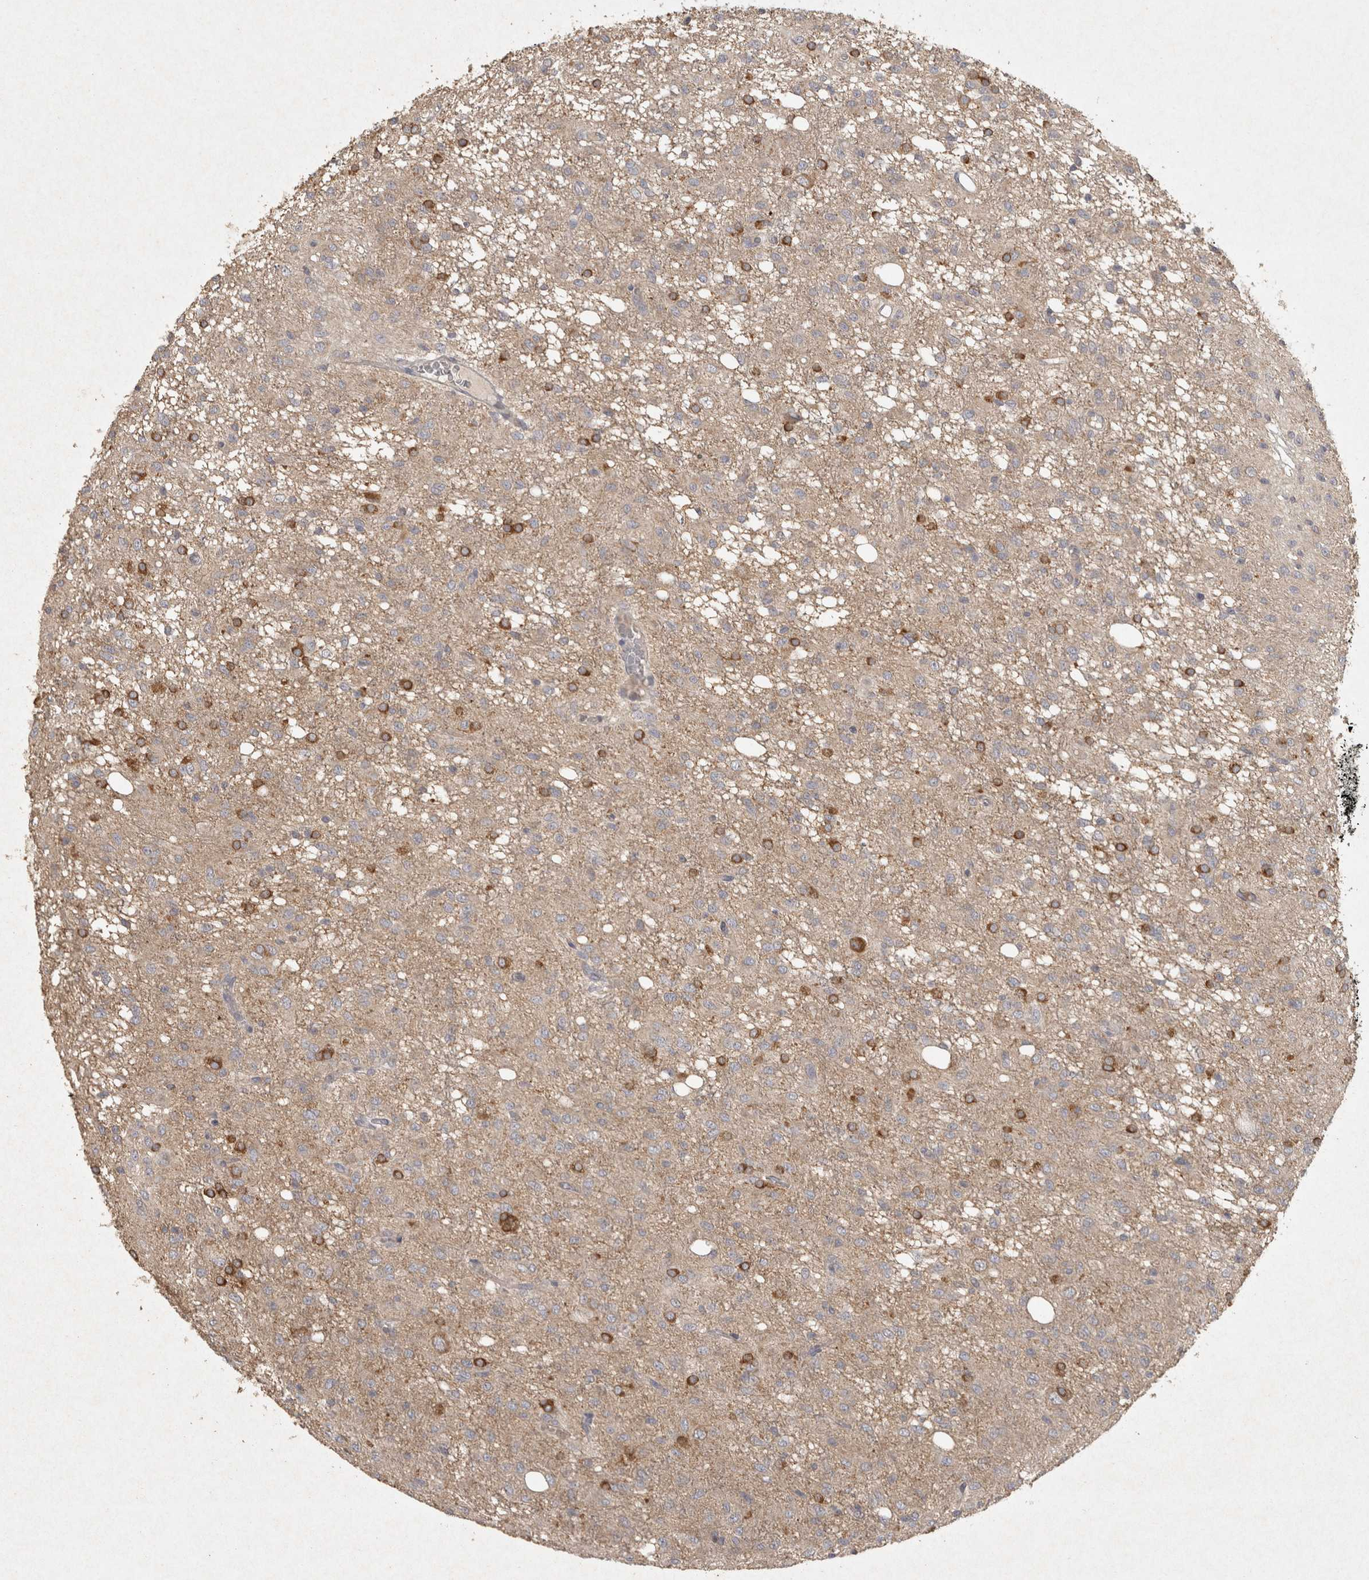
{"staining": {"intensity": "weak", "quantity": "<25%", "location": "cytoplasmic/membranous"}, "tissue": "glioma", "cell_type": "Tumor cells", "image_type": "cancer", "snomed": [{"axis": "morphology", "description": "Glioma, malignant, High grade"}, {"axis": "topography", "description": "Brain"}], "caption": "High-grade glioma (malignant) was stained to show a protein in brown. There is no significant staining in tumor cells.", "gene": "OSTN", "patient": {"sex": "female", "age": 59}}